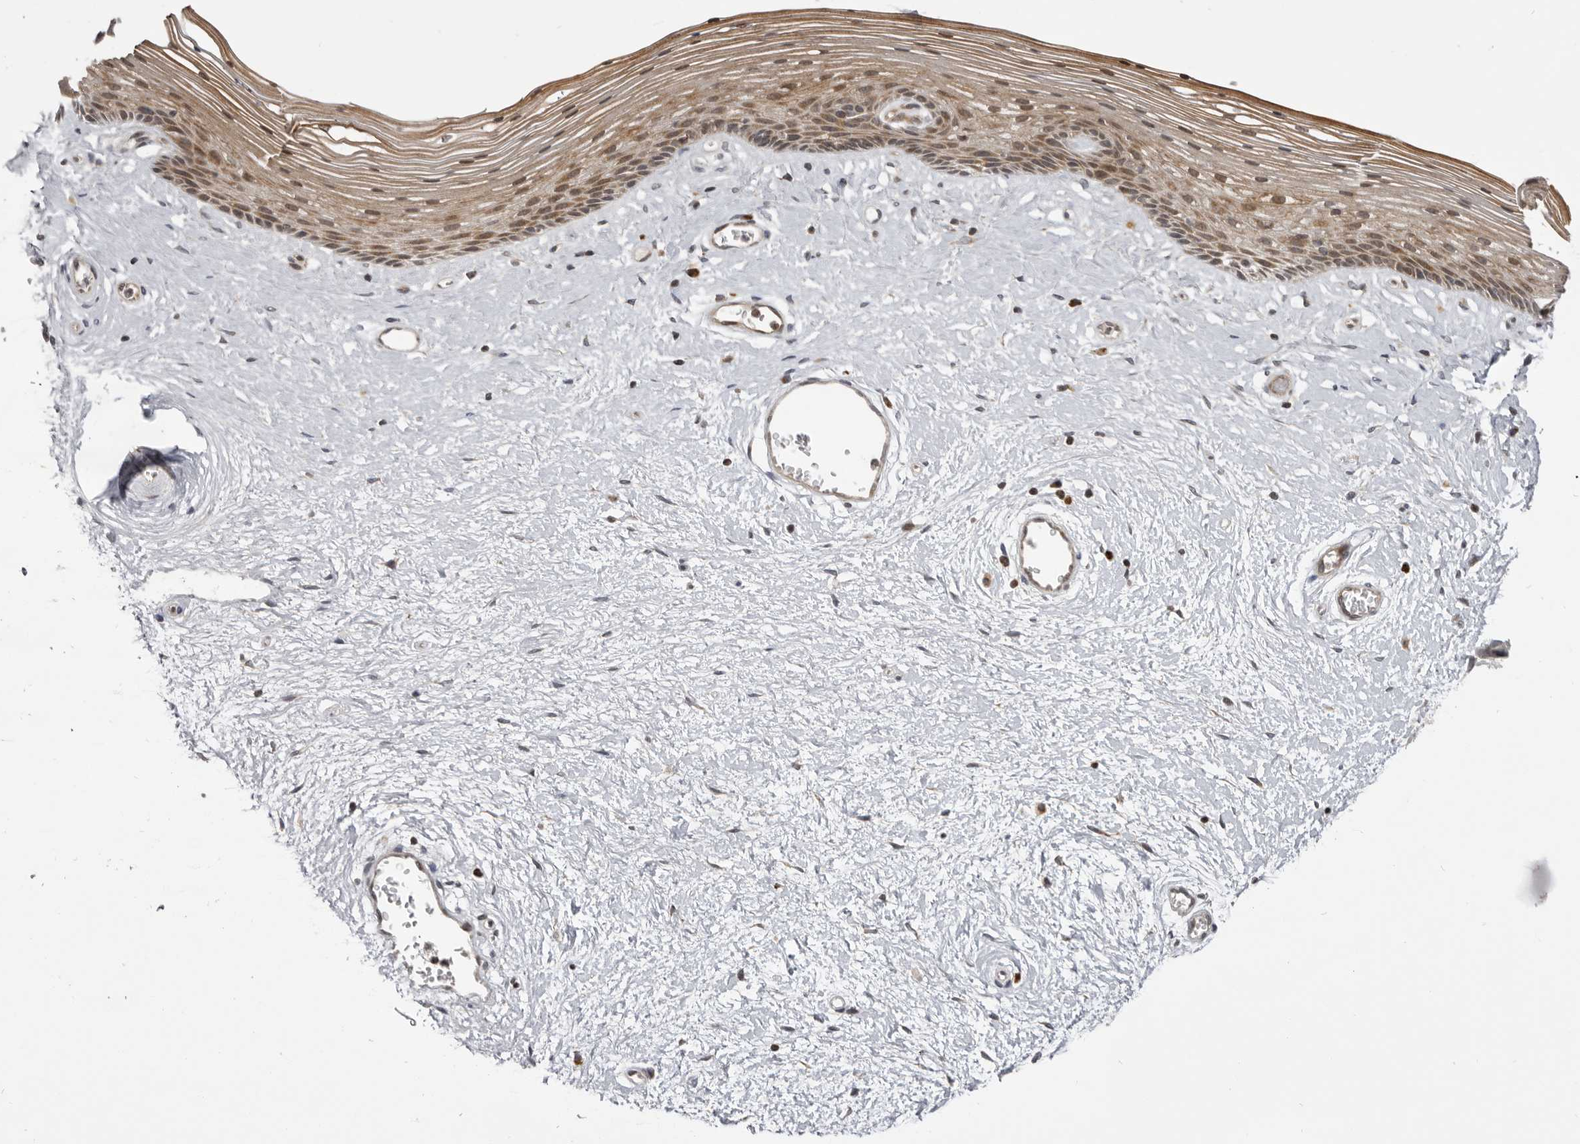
{"staining": {"intensity": "moderate", "quantity": ">75%", "location": "cytoplasmic/membranous,nuclear"}, "tissue": "vagina", "cell_type": "Squamous epithelial cells", "image_type": "normal", "snomed": [{"axis": "morphology", "description": "Normal tissue, NOS"}, {"axis": "topography", "description": "Vagina"}], "caption": "A high-resolution image shows immunohistochemistry (IHC) staining of unremarkable vagina, which reveals moderate cytoplasmic/membranous,nuclear staining in about >75% of squamous epithelial cells.", "gene": "AZIN1", "patient": {"sex": "female", "age": 46}}